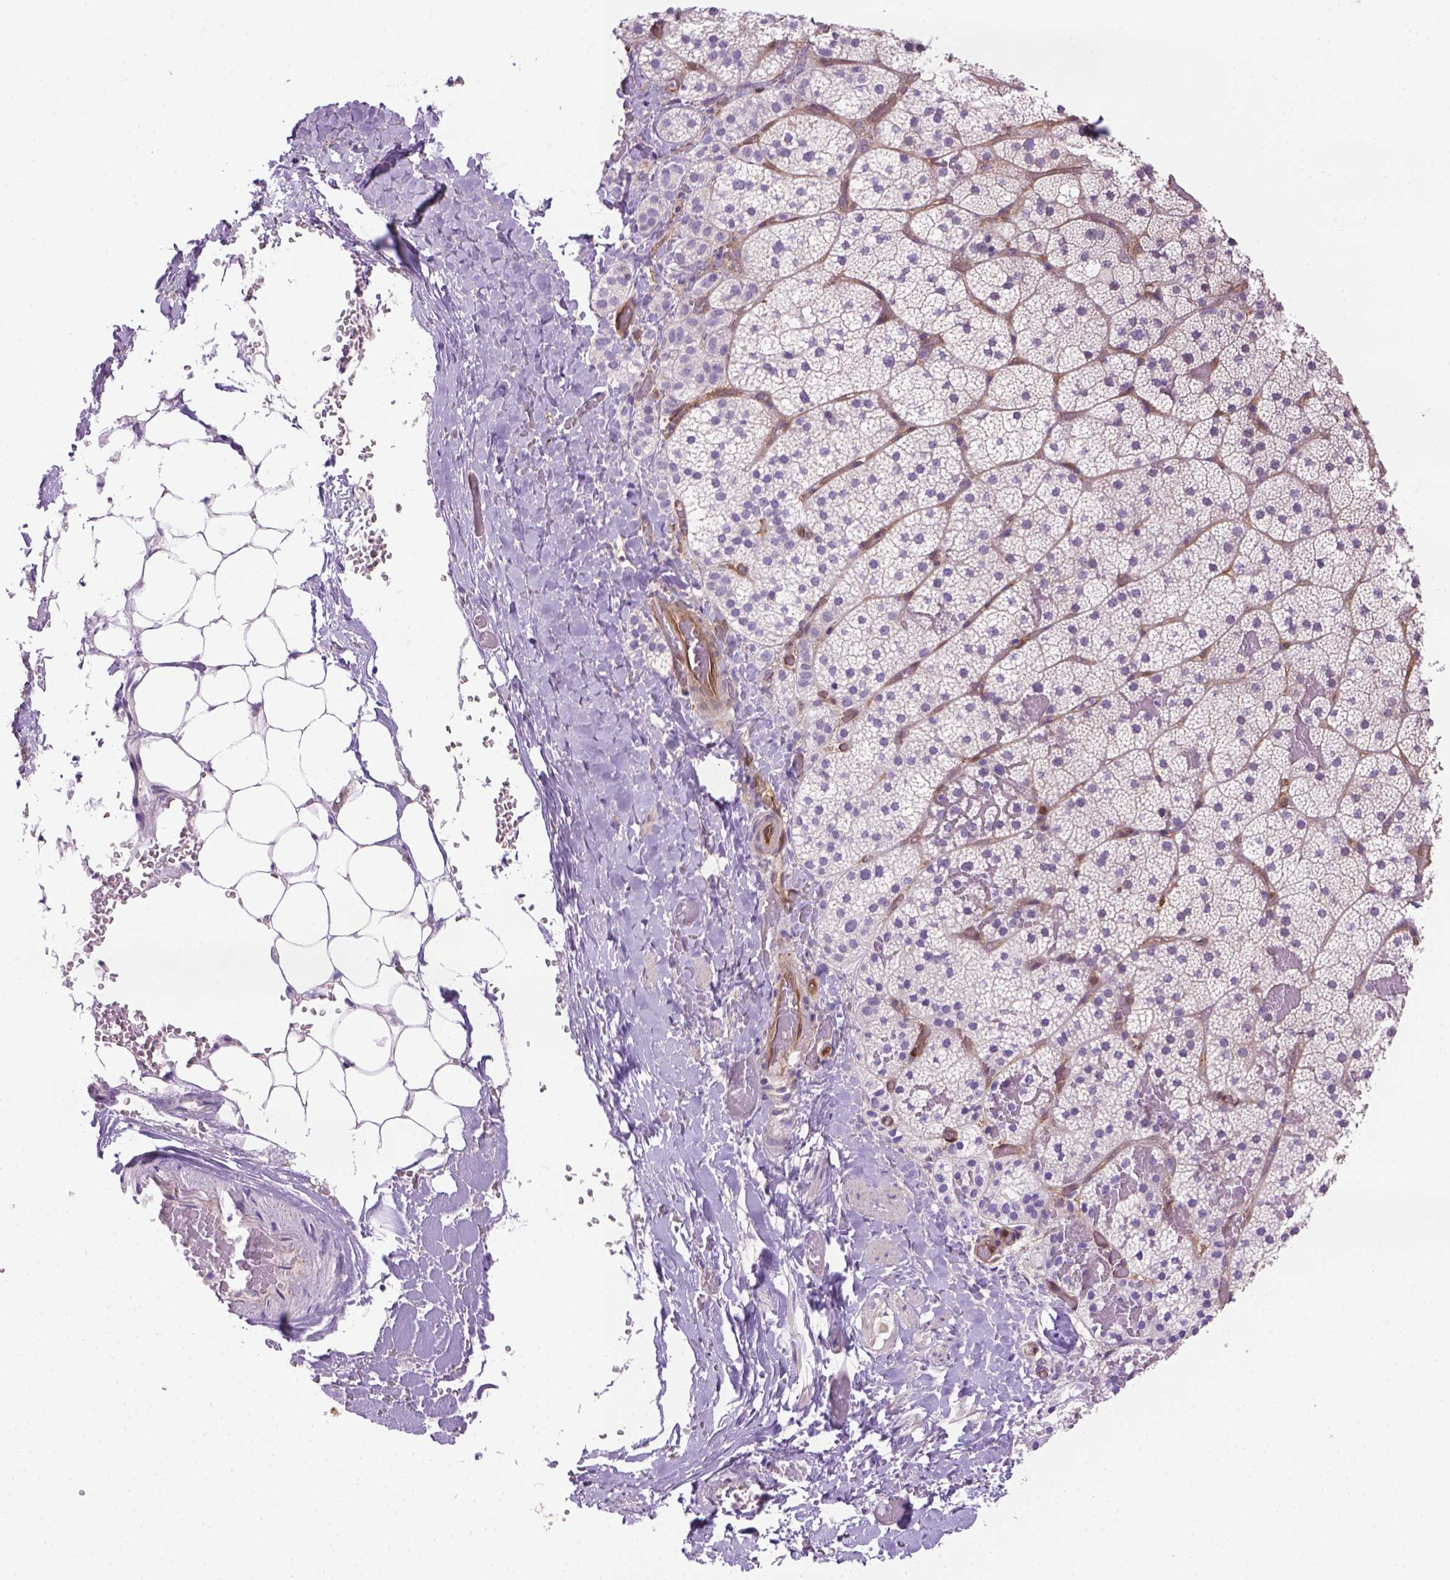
{"staining": {"intensity": "negative", "quantity": "none", "location": "none"}, "tissue": "adrenal gland", "cell_type": "Glandular cells", "image_type": "normal", "snomed": [{"axis": "morphology", "description": "Normal tissue, NOS"}, {"axis": "topography", "description": "Adrenal gland"}], "caption": "High power microscopy image of an IHC micrograph of unremarkable adrenal gland, revealing no significant staining in glandular cells.", "gene": "CLIC4", "patient": {"sex": "male", "age": 53}}